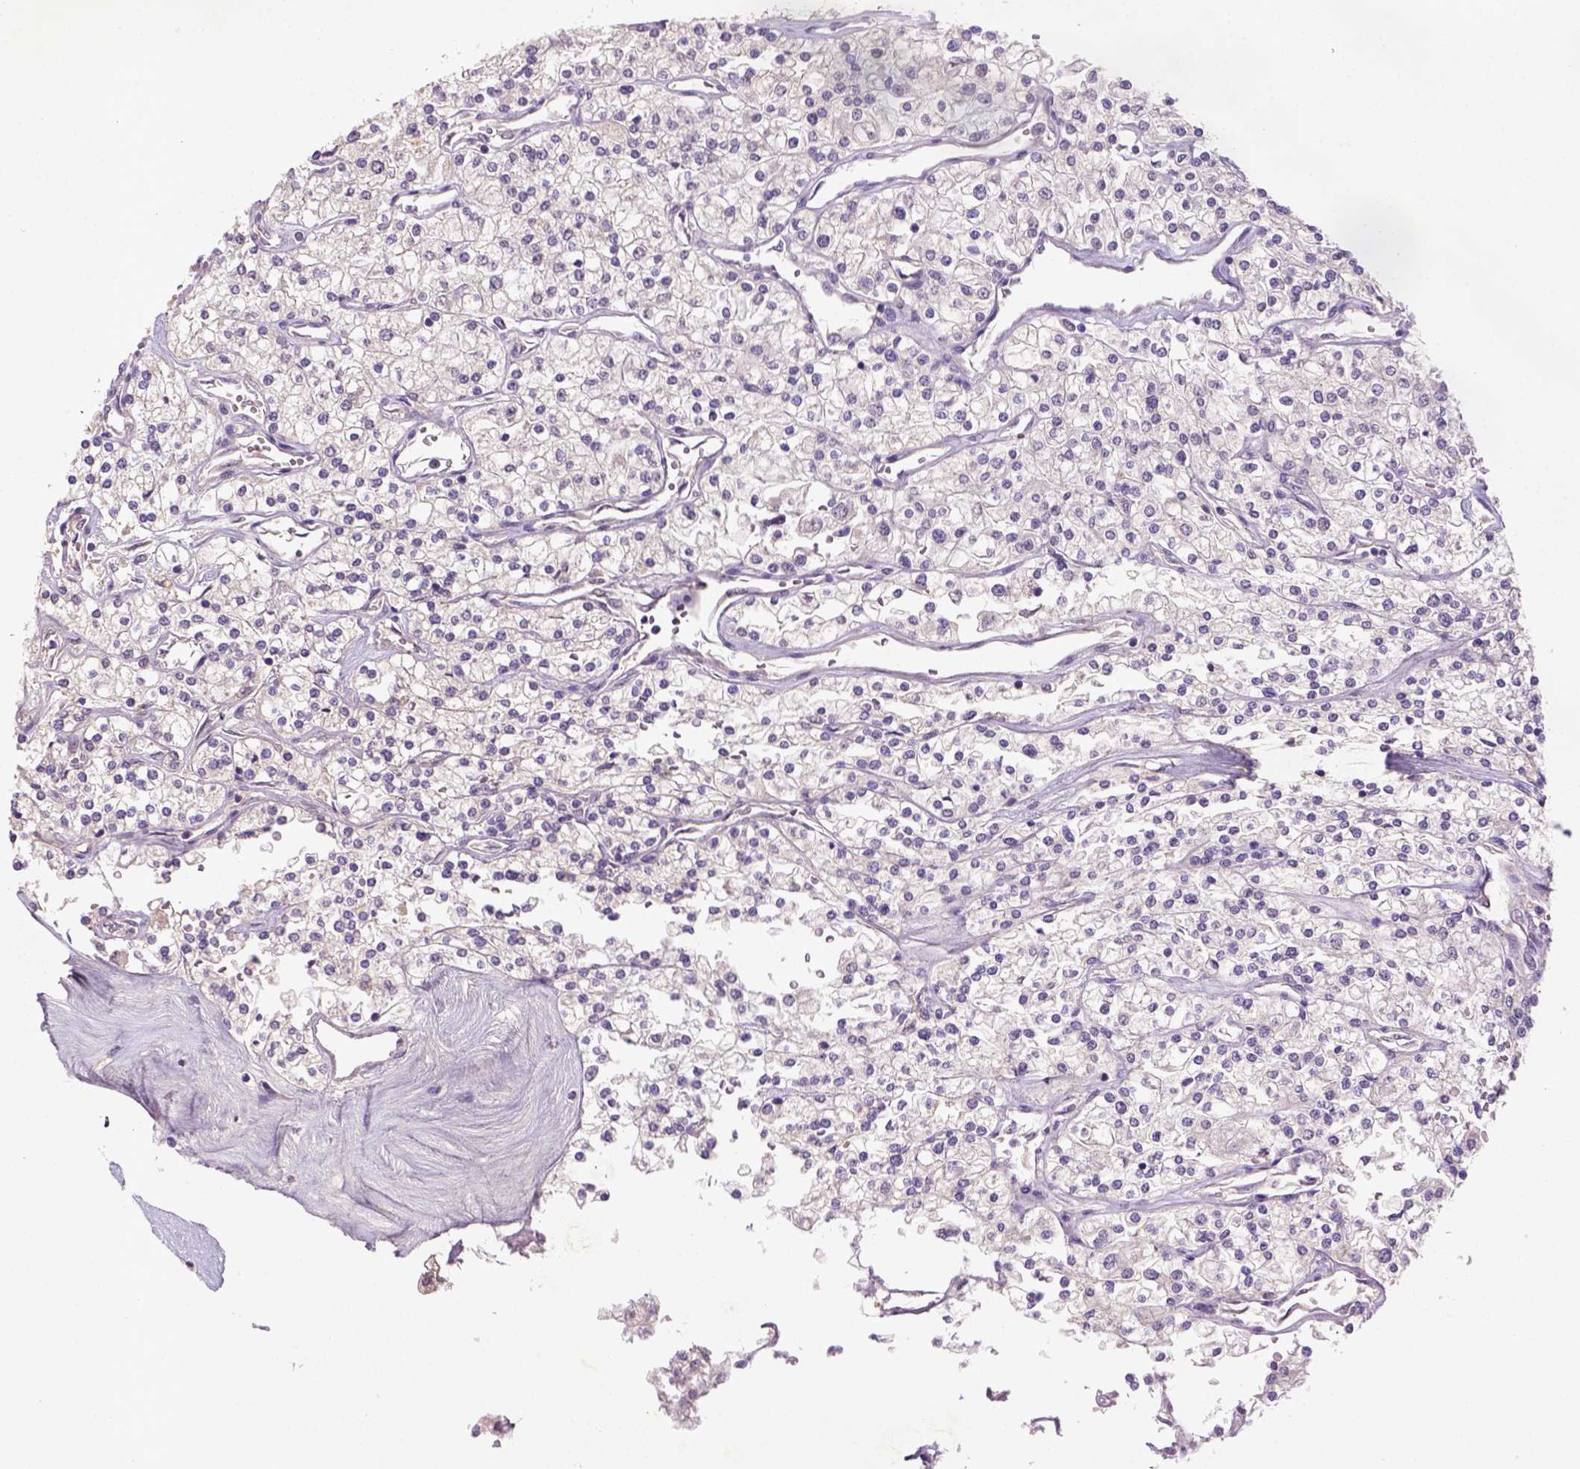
{"staining": {"intensity": "negative", "quantity": "none", "location": "none"}, "tissue": "renal cancer", "cell_type": "Tumor cells", "image_type": "cancer", "snomed": [{"axis": "morphology", "description": "Adenocarcinoma, NOS"}, {"axis": "topography", "description": "Kidney"}], "caption": "Protein analysis of adenocarcinoma (renal) exhibits no significant staining in tumor cells. Brightfield microscopy of IHC stained with DAB (brown) and hematoxylin (blue), captured at high magnification.", "gene": "NLGN2", "patient": {"sex": "male", "age": 80}}